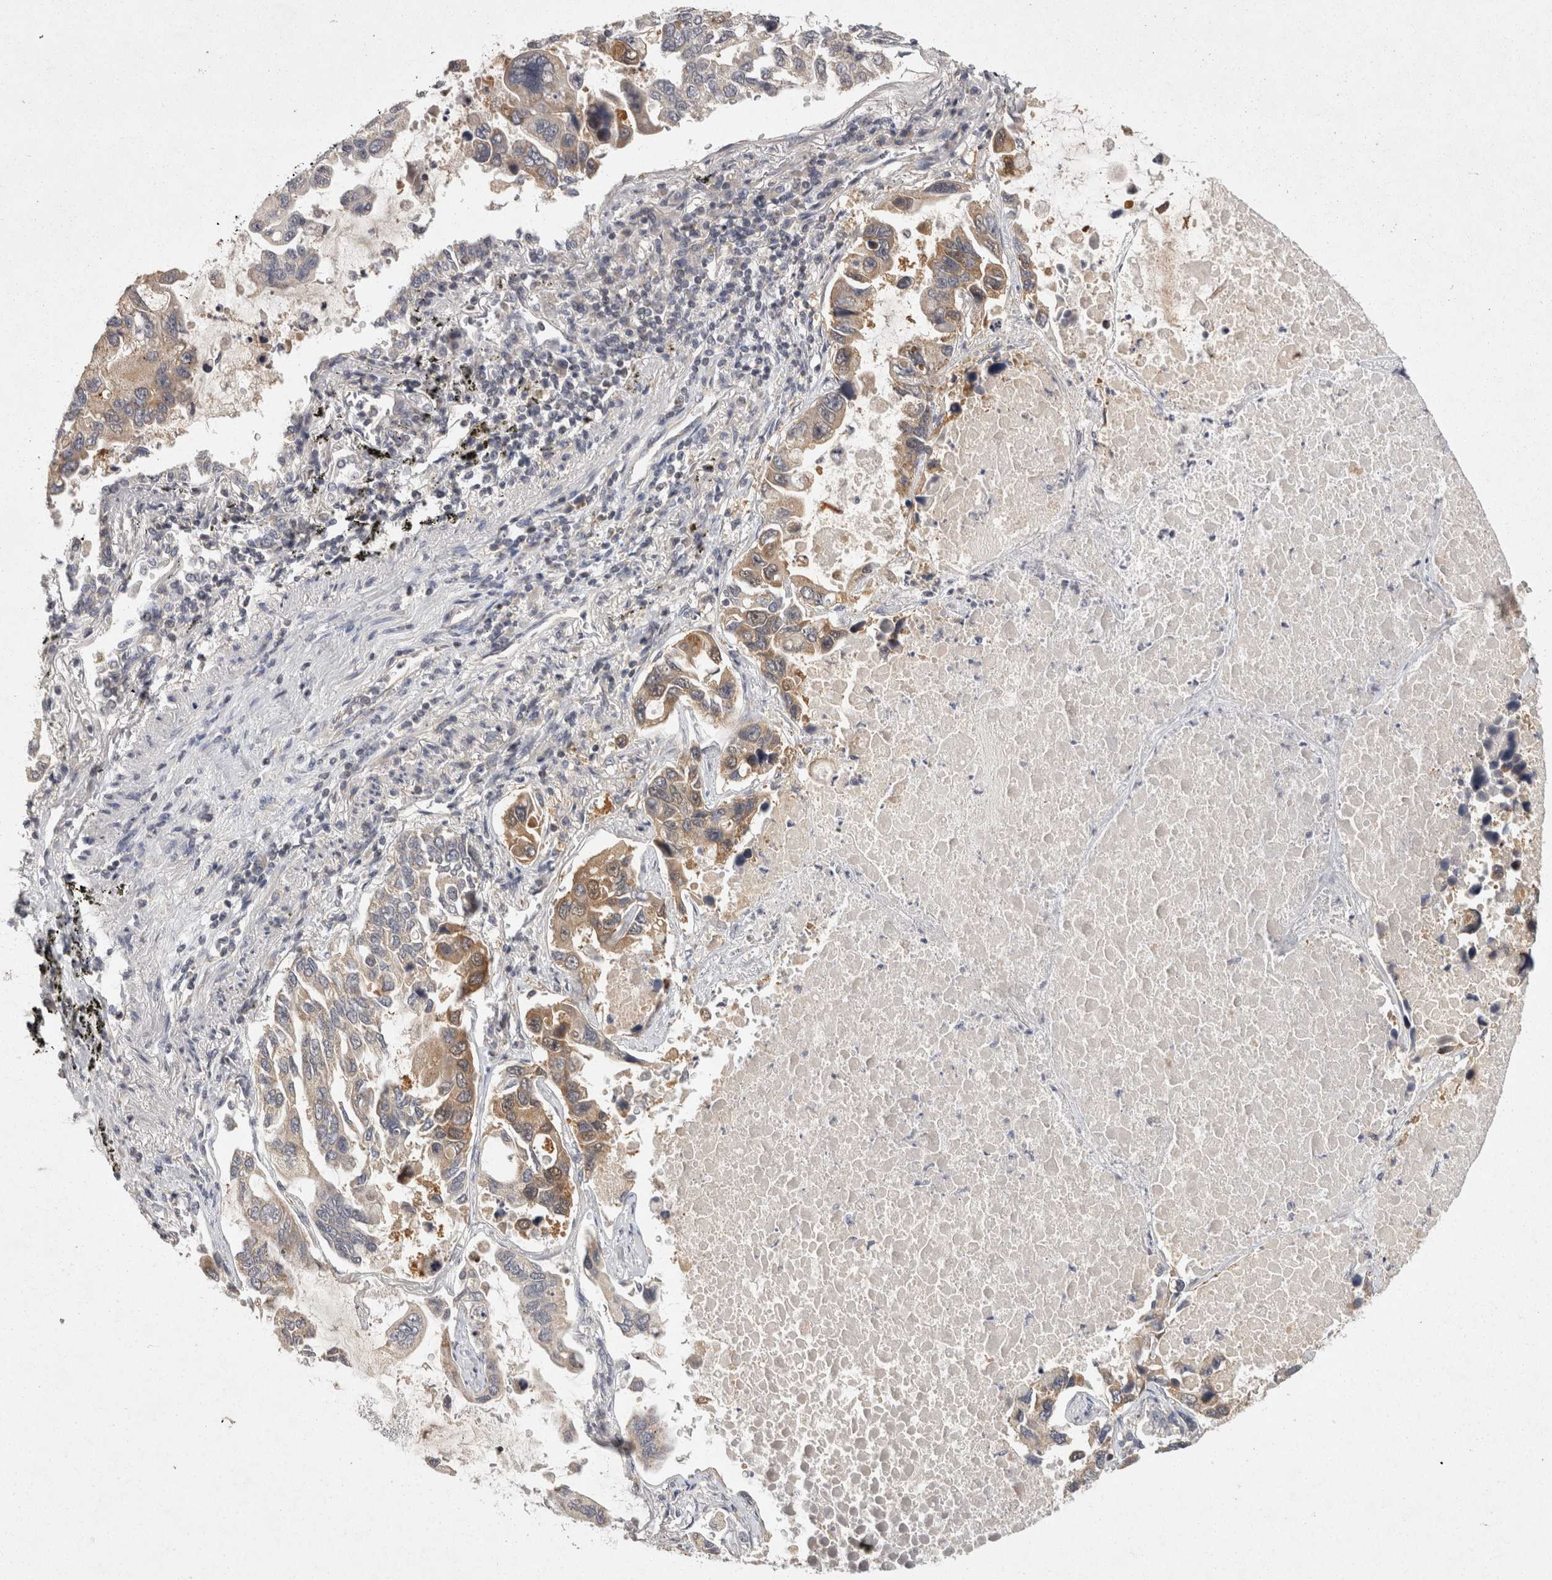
{"staining": {"intensity": "moderate", "quantity": "<25%", "location": "cytoplasmic/membranous"}, "tissue": "lung cancer", "cell_type": "Tumor cells", "image_type": "cancer", "snomed": [{"axis": "morphology", "description": "Adenocarcinoma, NOS"}, {"axis": "topography", "description": "Lung"}], "caption": "Lung adenocarcinoma tissue displays moderate cytoplasmic/membranous positivity in about <25% of tumor cells, visualized by immunohistochemistry. (Stains: DAB (3,3'-diaminobenzidine) in brown, nuclei in blue, Microscopy: brightfield microscopy at high magnification).", "gene": "ACAT2", "patient": {"sex": "male", "age": 64}}